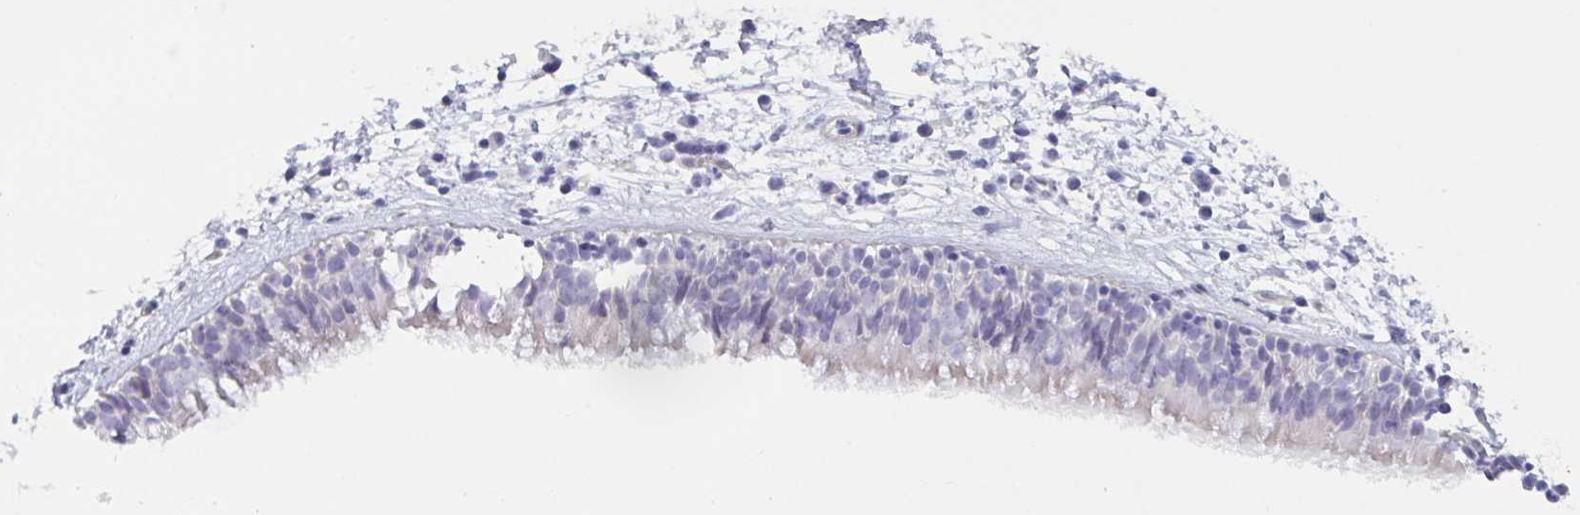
{"staining": {"intensity": "negative", "quantity": "none", "location": "none"}, "tissue": "nasopharynx", "cell_type": "Respiratory epithelial cells", "image_type": "normal", "snomed": [{"axis": "morphology", "description": "Normal tissue, NOS"}, {"axis": "topography", "description": "Nasopharynx"}], "caption": "An immunohistochemistry micrograph of unremarkable nasopharynx is shown. There is no staining in respiratory epithelial cells of nasopharynx.", "gene": "OR5P3", "patient": {"sex": "male", "age": 24}}